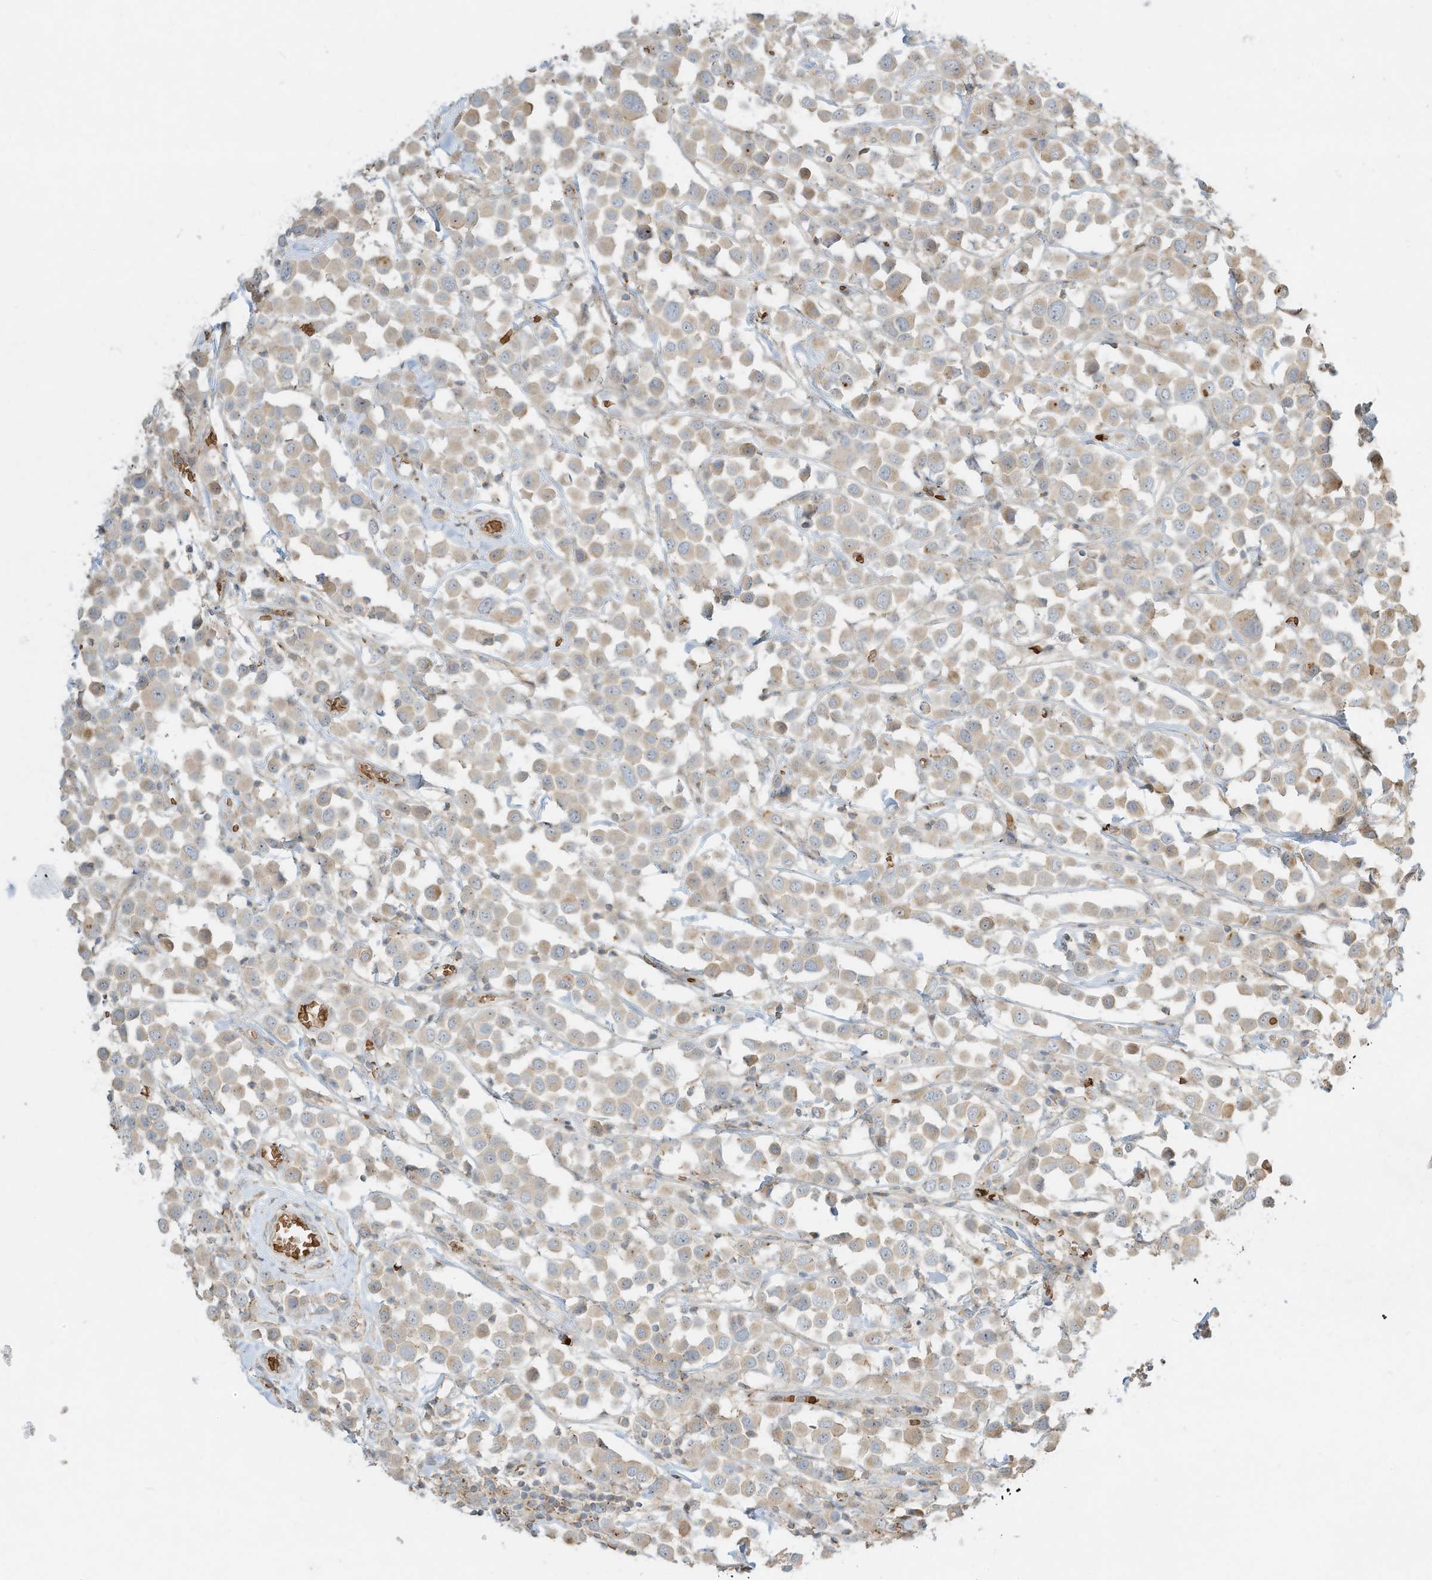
{"staining": {"intensity": "weak", "quantity": ">75%", "location": "cytoplasmic/membranous"}, "tissue": "breast cancer", "cell_type": "Tumor cells", "image_type": "cancer", "snomed": [{"axis": "morphology", "description": "Duct carcinoma"}, {"axis": "topography", "description": "Breast"}], "caption": "Weak cytoplasmic/membranous protein staining is identified in approximately >75% of tumor cells in invasive ductal carcinoma (breast). (DAB (3,3'-diaminobenzidine) IHC with brightfield microscopy, high magnification).", "gene": "OFD1", "patient": {"sex": "female", "age": 61}}